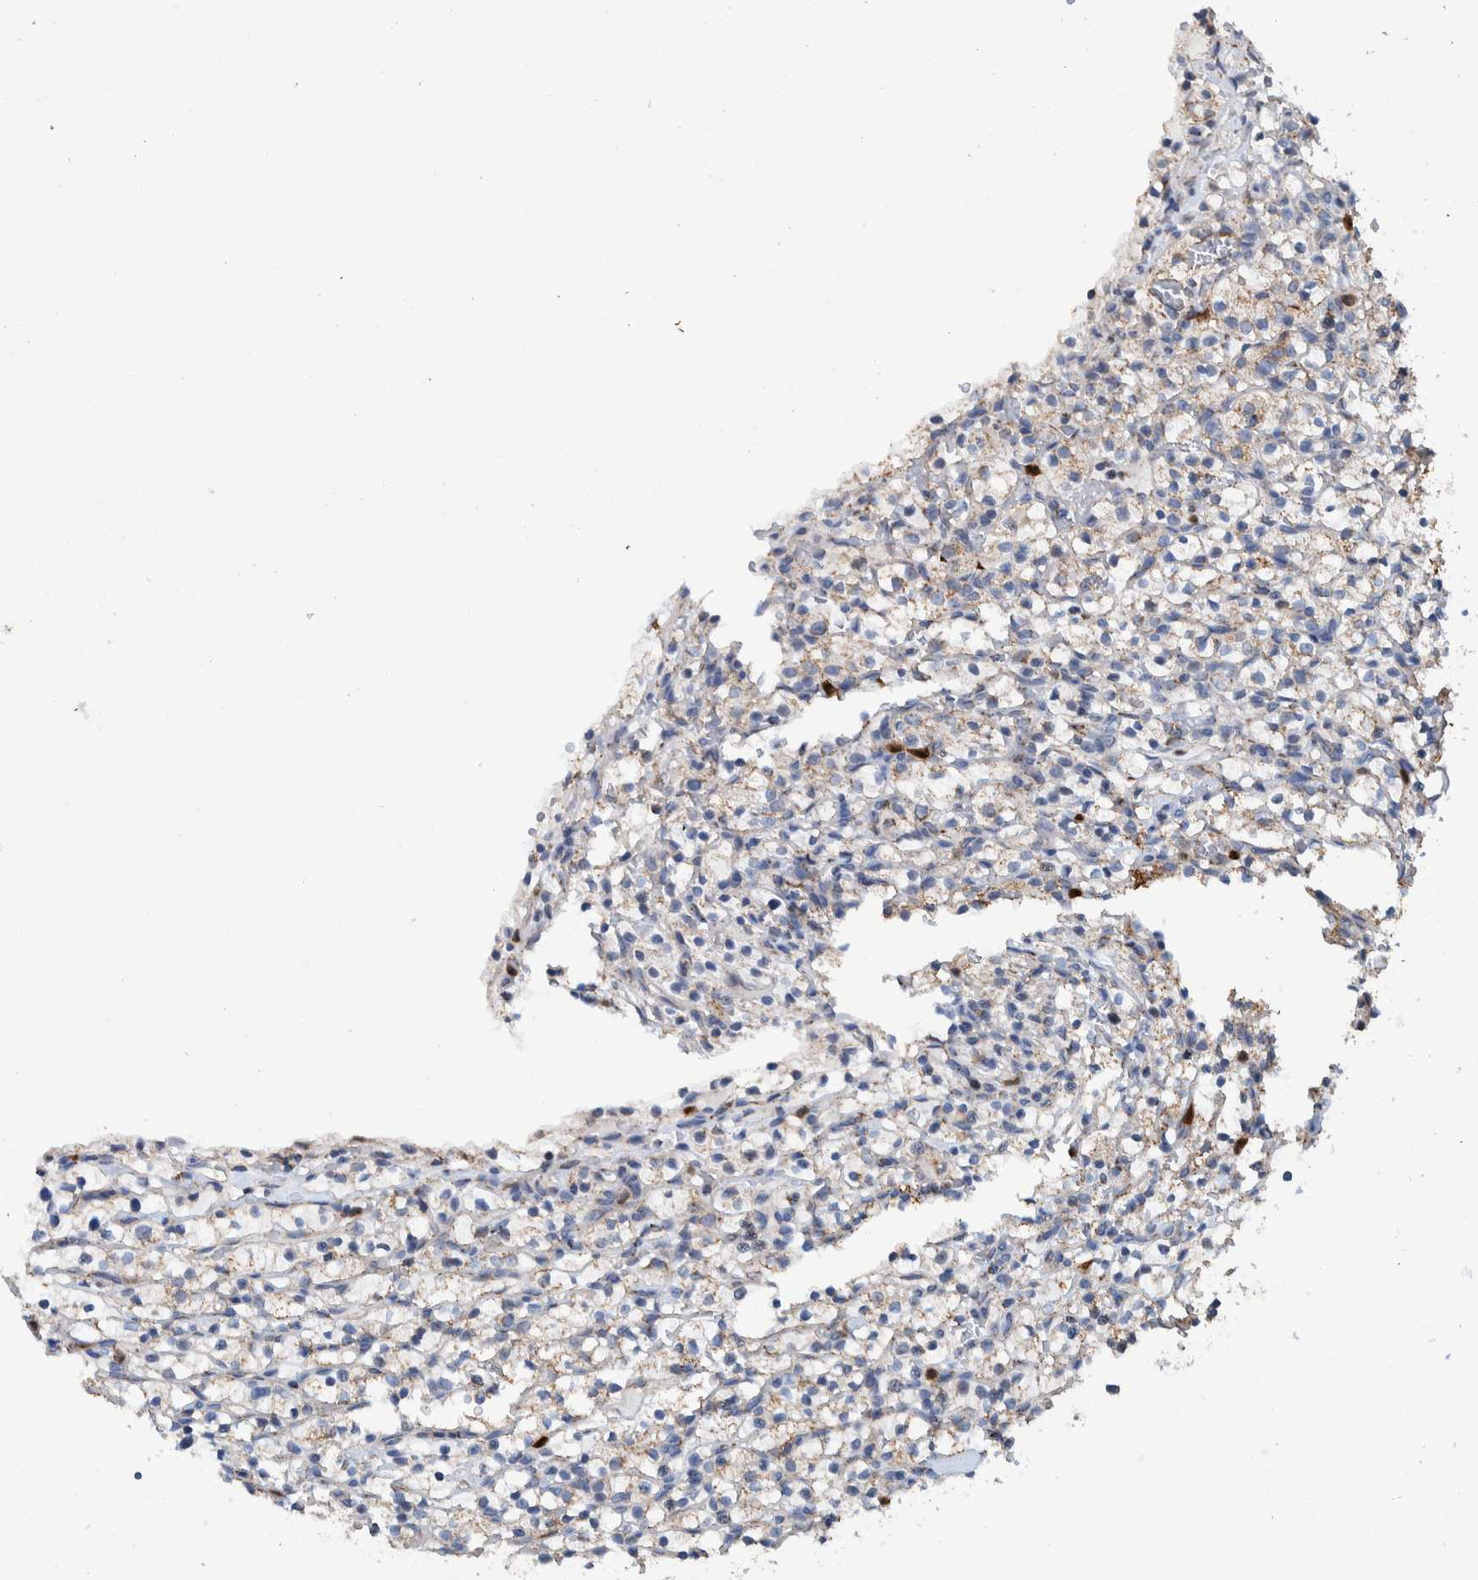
{"staining": {"intensity": "weak", "quantity": "<25%", "location": "cytoplasmic/membranous"}, "tissue": "renal cancer", "cell_type": "Tumor cells", "image_type": "cancer", "snomed": [{"axis": "morphology", "description": "Adenocarcinoma, NOS"}, {"axis": "topography", "description": "Kidney"}], "caption": "A high-resolution histopathology image shows immunohistochemistry staining of renal cancer, which reveals no significant expression in tumor cells.", "gene": "DECR1", "patient": {"sex": "female", "age": 57}}